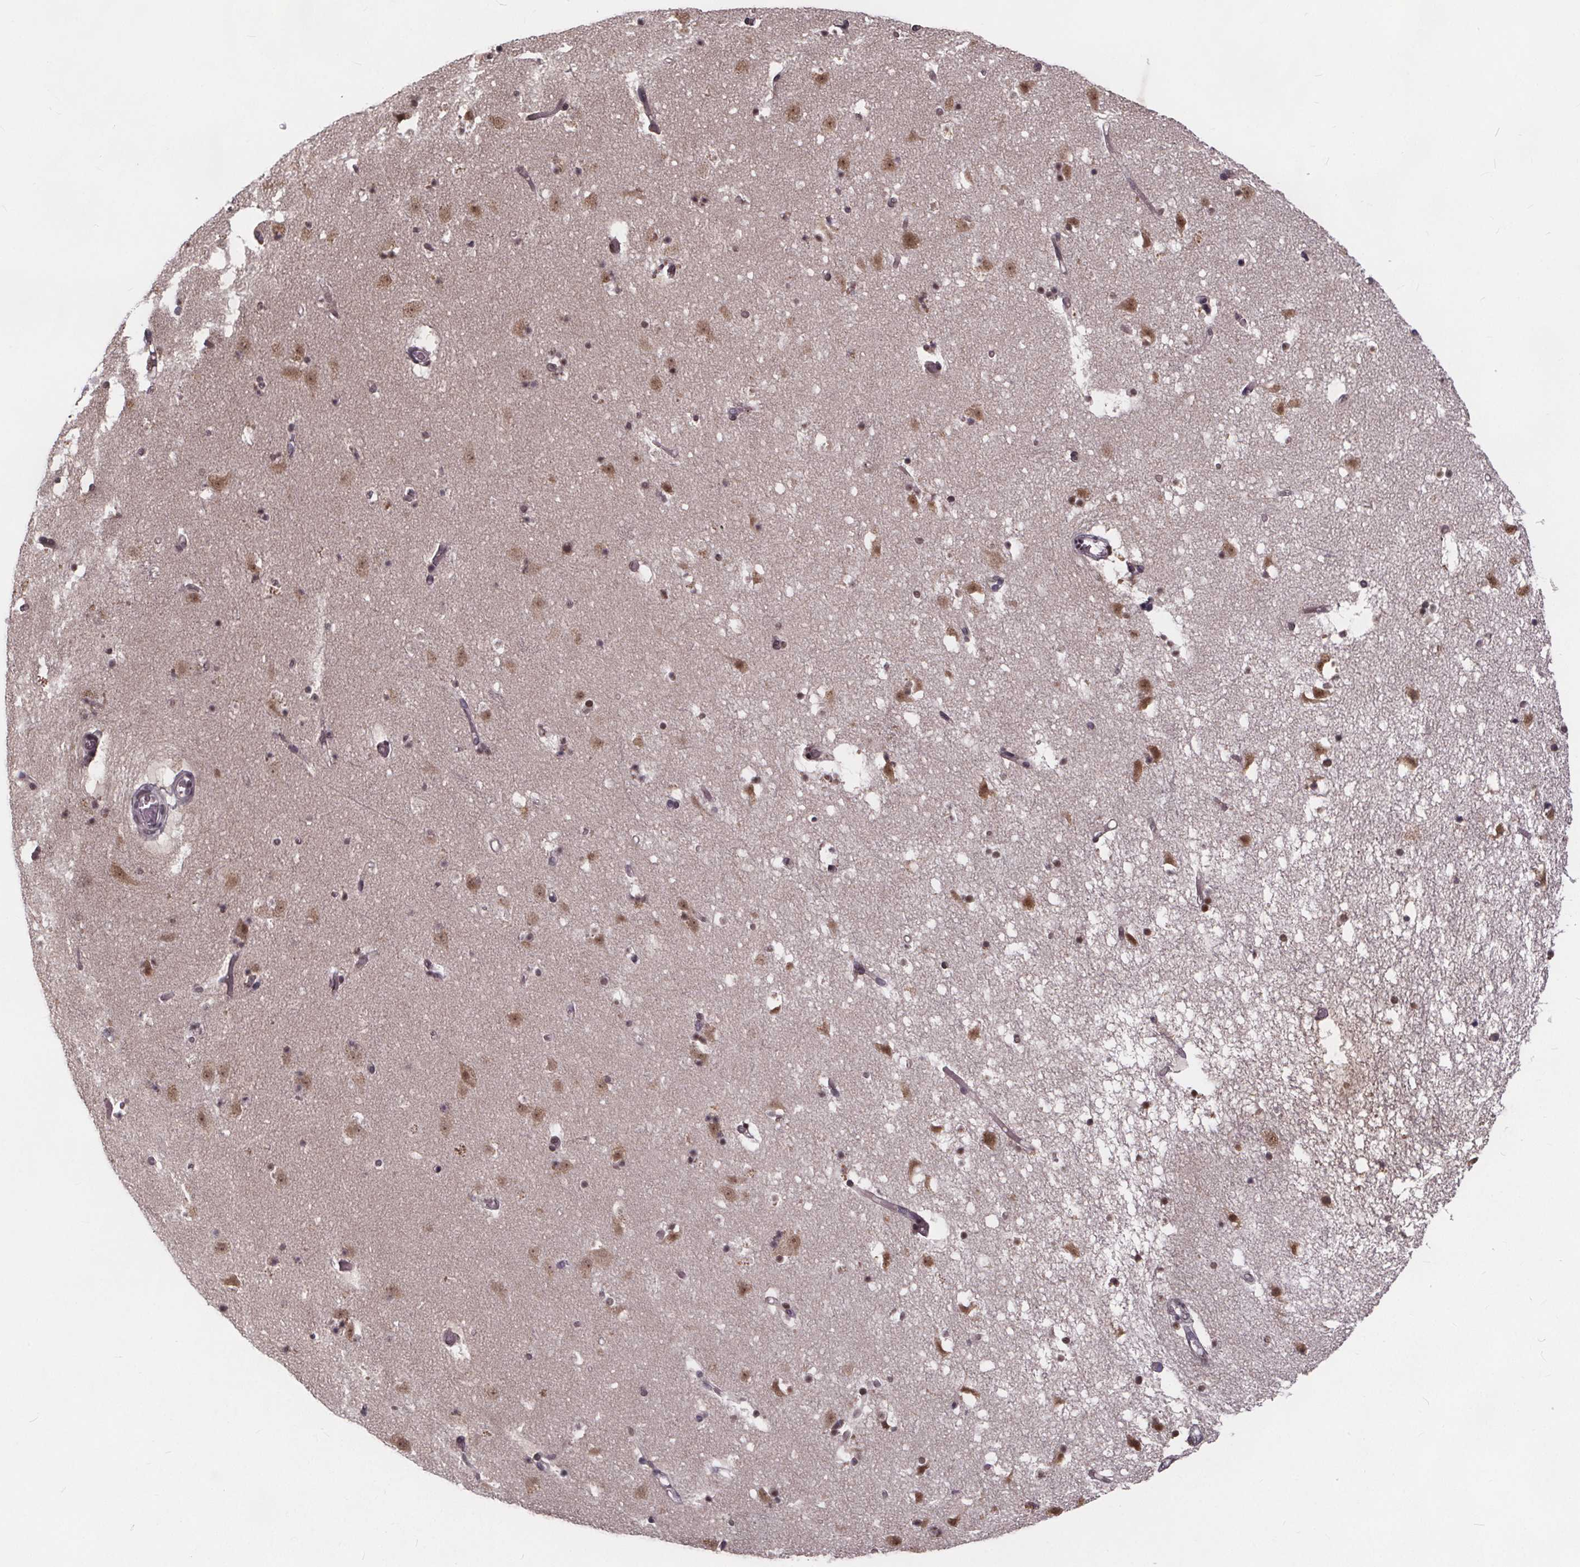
{"staining": {"intensity": "negative", "quantity": "none", "location": "none"}, "tissue": "caudate", "cell_type": "Glial cells", "image_type": "normal", "snomed": [{"axis": "morphology", "description": "Normal tissue, NOS"}, {"axis": "topography", "description": "Lateral ventricle wall"}], "caption": "IHC micrograph of benign human caudate stained for a protein (brown), which demonstrates no expression in glial cells.", "gene": "FAM181B", "patient": {"sex": "female", "age": 42}}